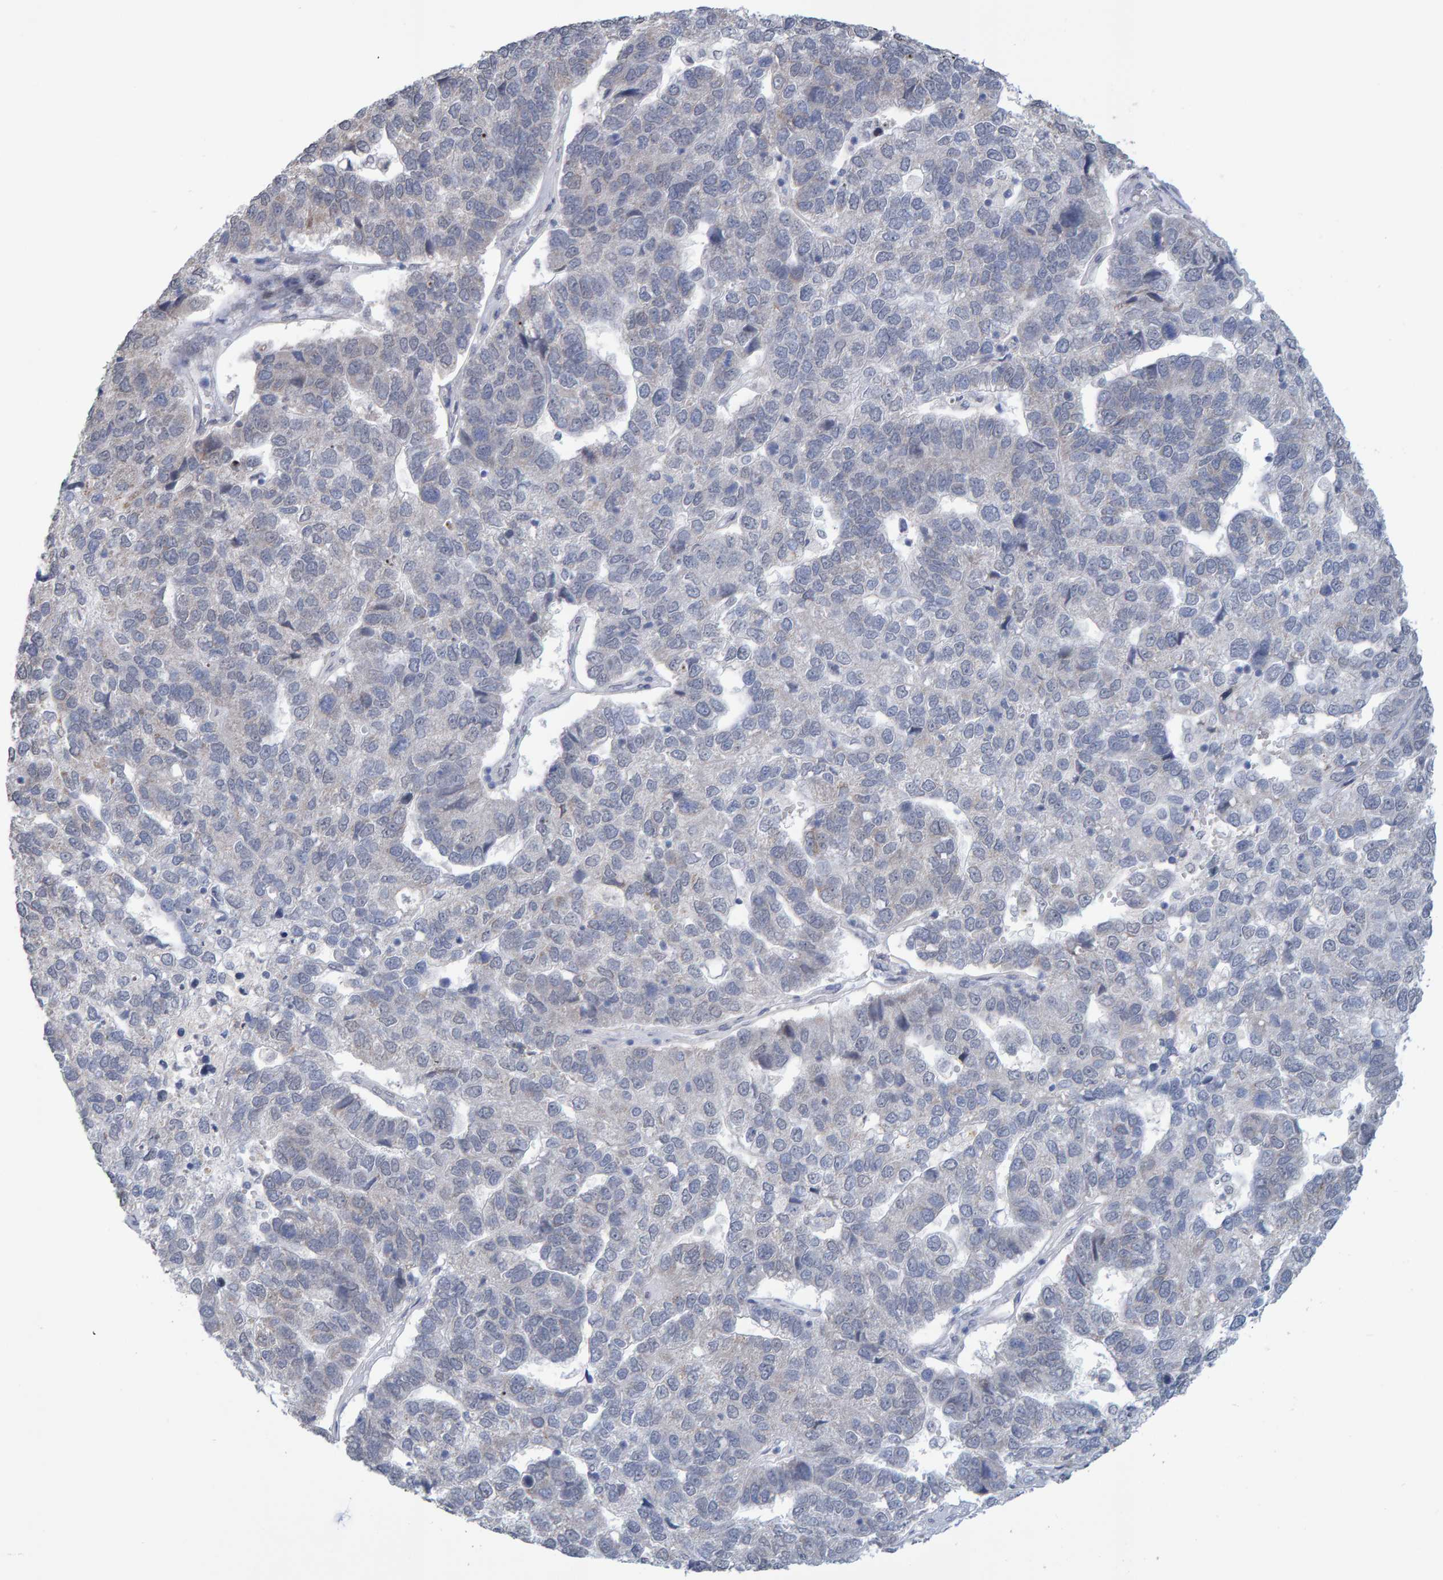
{"staining": {"intensity": "negative", "quantity": "none", "location": "none"}, "tissue": "pancreatic cancer", "cell_type": "Tumor cells", "image_type": "cancer", "snomed": [{"axis": "morphology", "description": "Adenocarcinoma, NOS"}, {"axis": "topography", "description": "Pancreas"}], "caption": "The histopathology image displays no significant positivity in tumor cells of pancreatic adenocarcinoma. (Stains: DAB IHC with hematoxylin counter stain, Microscopy: brightfield microscopy at high magnification).", "gene": "USP43", "patient": {"sex": "female", "age": 61}}